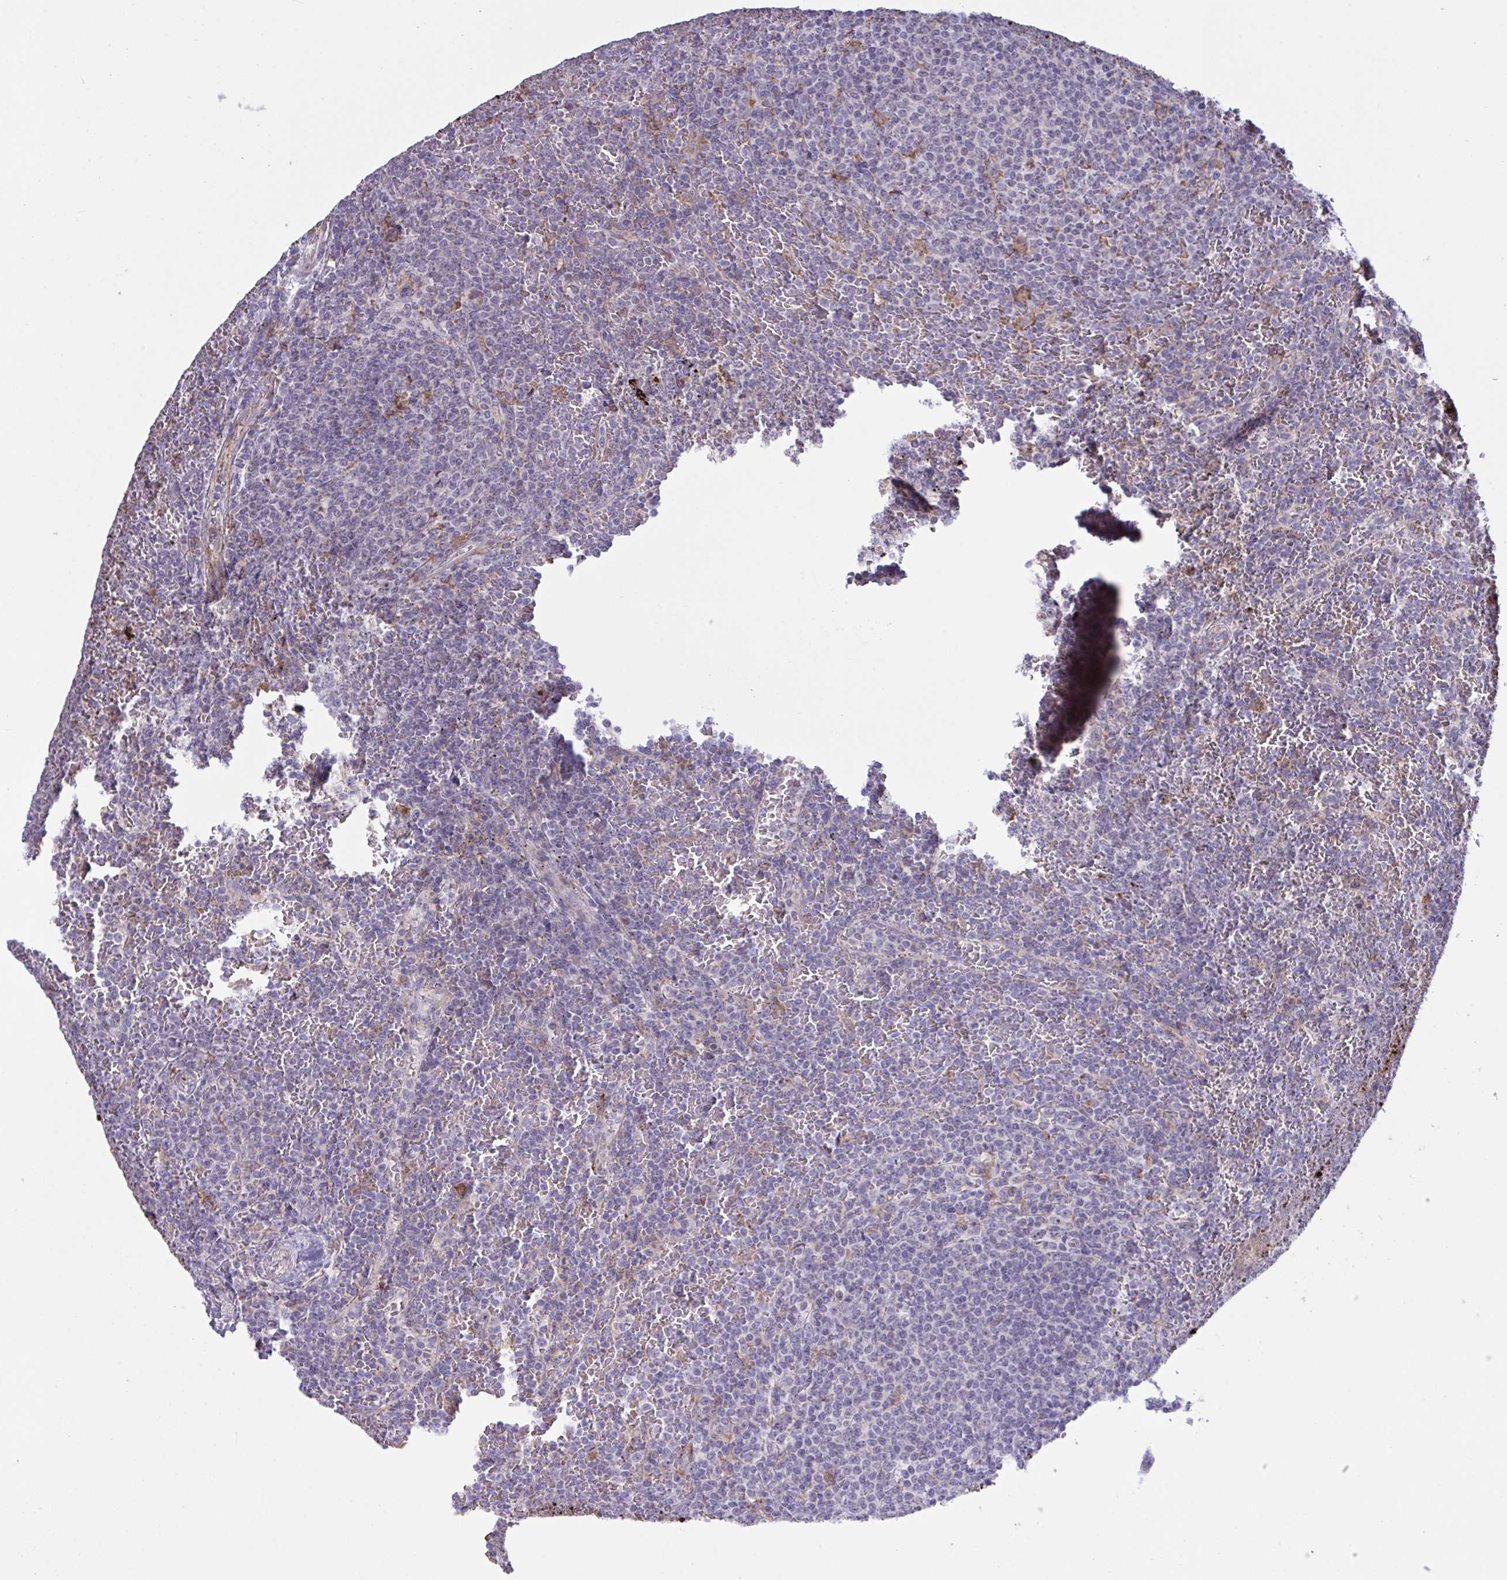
{"staining": {"intensity": "negative", "quantity": "none", "location": "none"}, "tissue": "lymphoma", "cell_type": "Tumor cells", "image_type": "cancer", "snomed": [{"axis": "morphology", "description": "Malignant lymphoma, non-Hodgkin's type, Low grade"}, {"axis": "topography", "description": "Spleen"}], "caption": "DAB (3,3'-diaminobenzidine) immunohistochemical staining of human low-grade malignant lymphoma, non-Hodgkin's type reveals no significant positivity in tumor cells.", "gene": "CD101", "patient": {"sex": "female", "age": 77}}